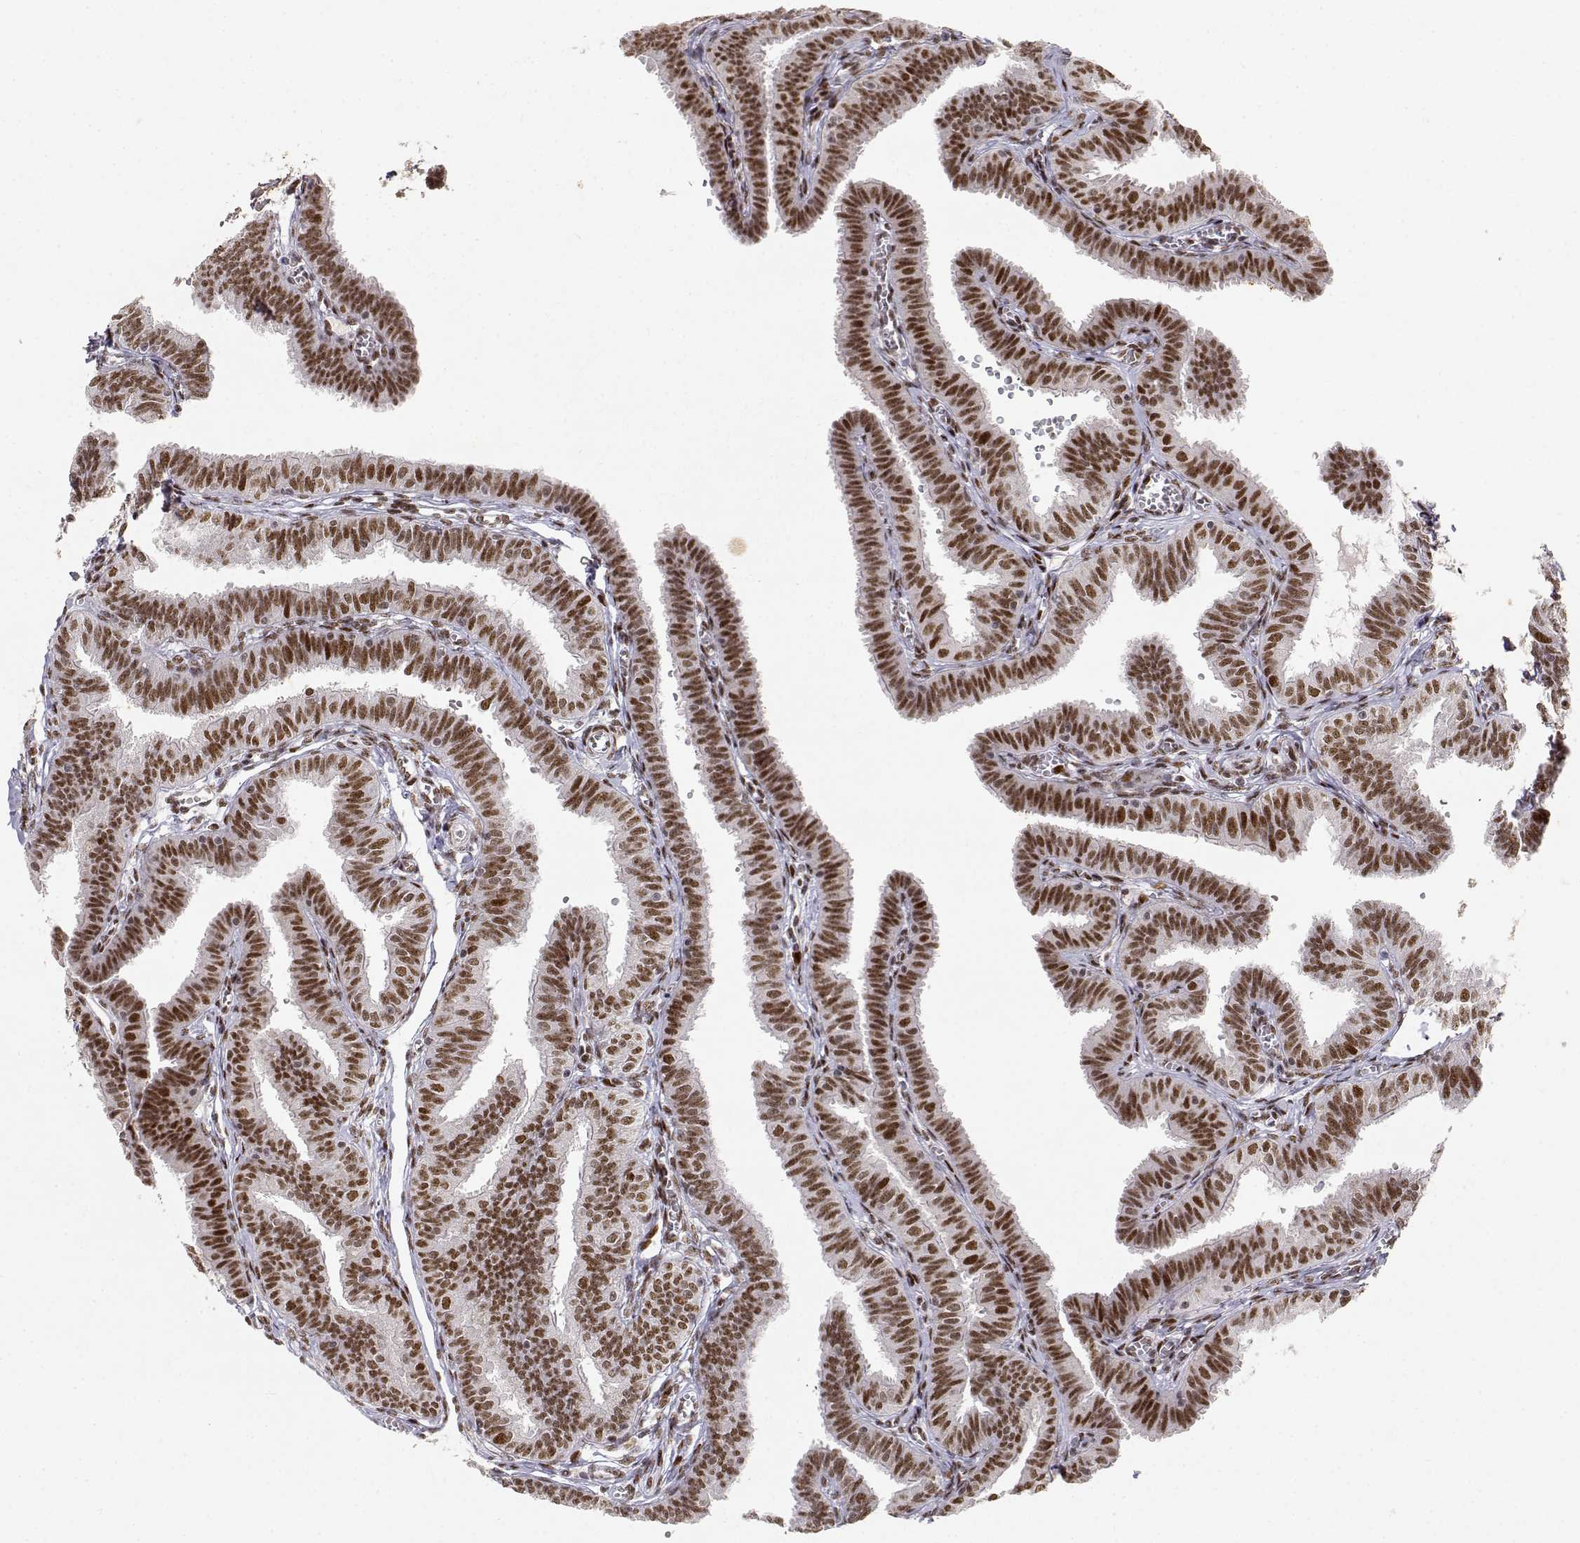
{"staining": {"intensity": "moderate", "quantity": ">75%", "location": "nuclear"}, "tissue": "fallopian tube", "cell_type": "Glandular cells", "image_type": "normal", "snomed": [{"axis": "morphology", "description": "Normal tissue, NOS"}, {"axis": "topography", "description": "Fallopian tube"}], "caption": "DAB immunohistochemical staining of normal human fallopian tube reveals moderate nuclear protein expression in about >75% of glandular cells.", "gene": "RSF1", "patient": {"sex": "female", "age": 25}}